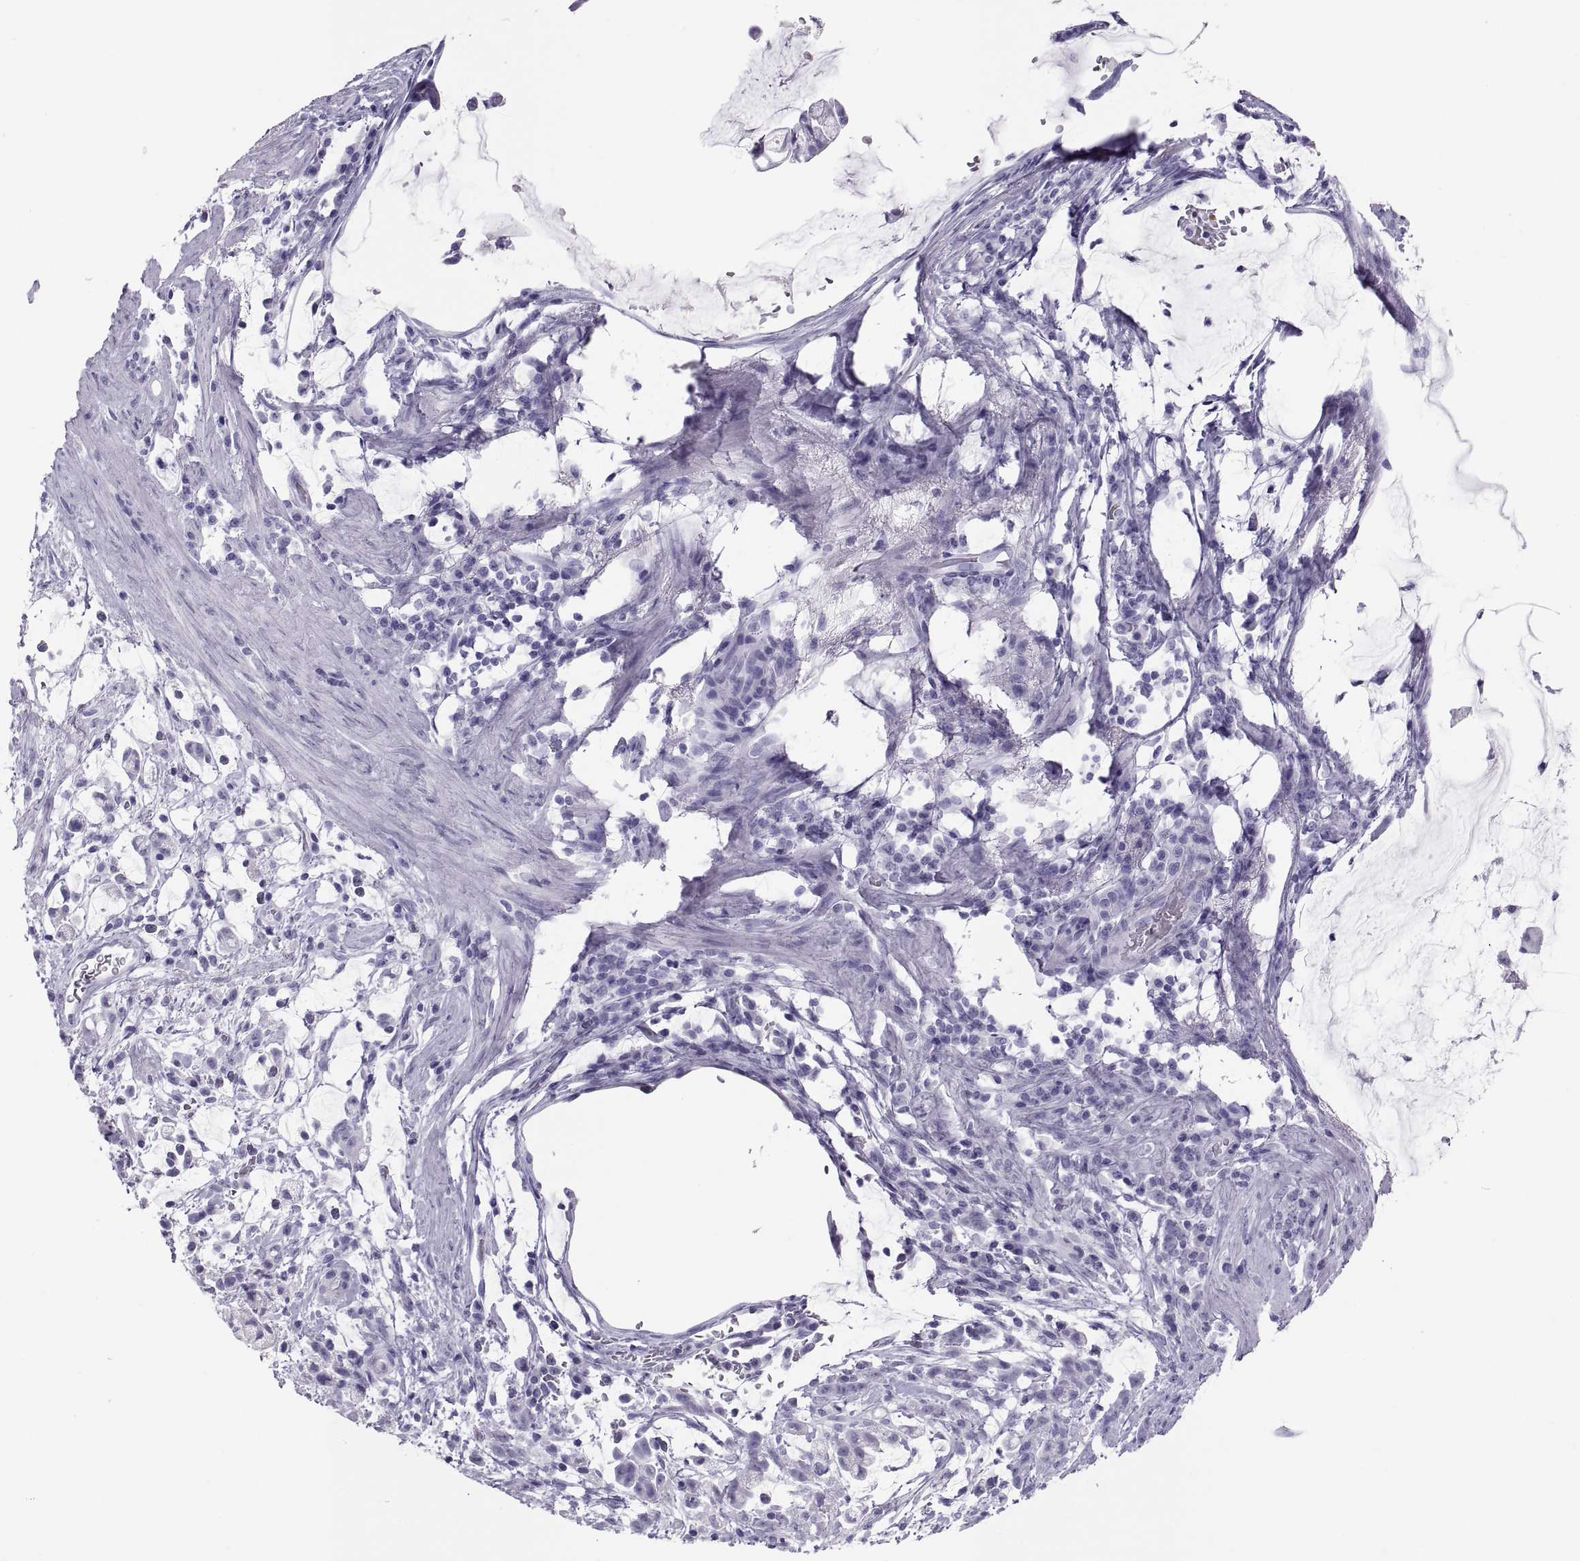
{"staining": {"intensity": "negative", "quantity": "none", "location": "none"}, "tissue": "stomach cancer", "cell_type": "Tumor cells", "image_type": "cancer", "snomed": [{"axis": "morphology", "description": "Adenocarcinoma, NOS"}, {"axis": "topography", "description": "Stomach"}], "caption": "There is no significant positivity in tumor cells of stomach cancer.", "gene": "SEMG1", "patient": {"sex": "female", "age": 60}}